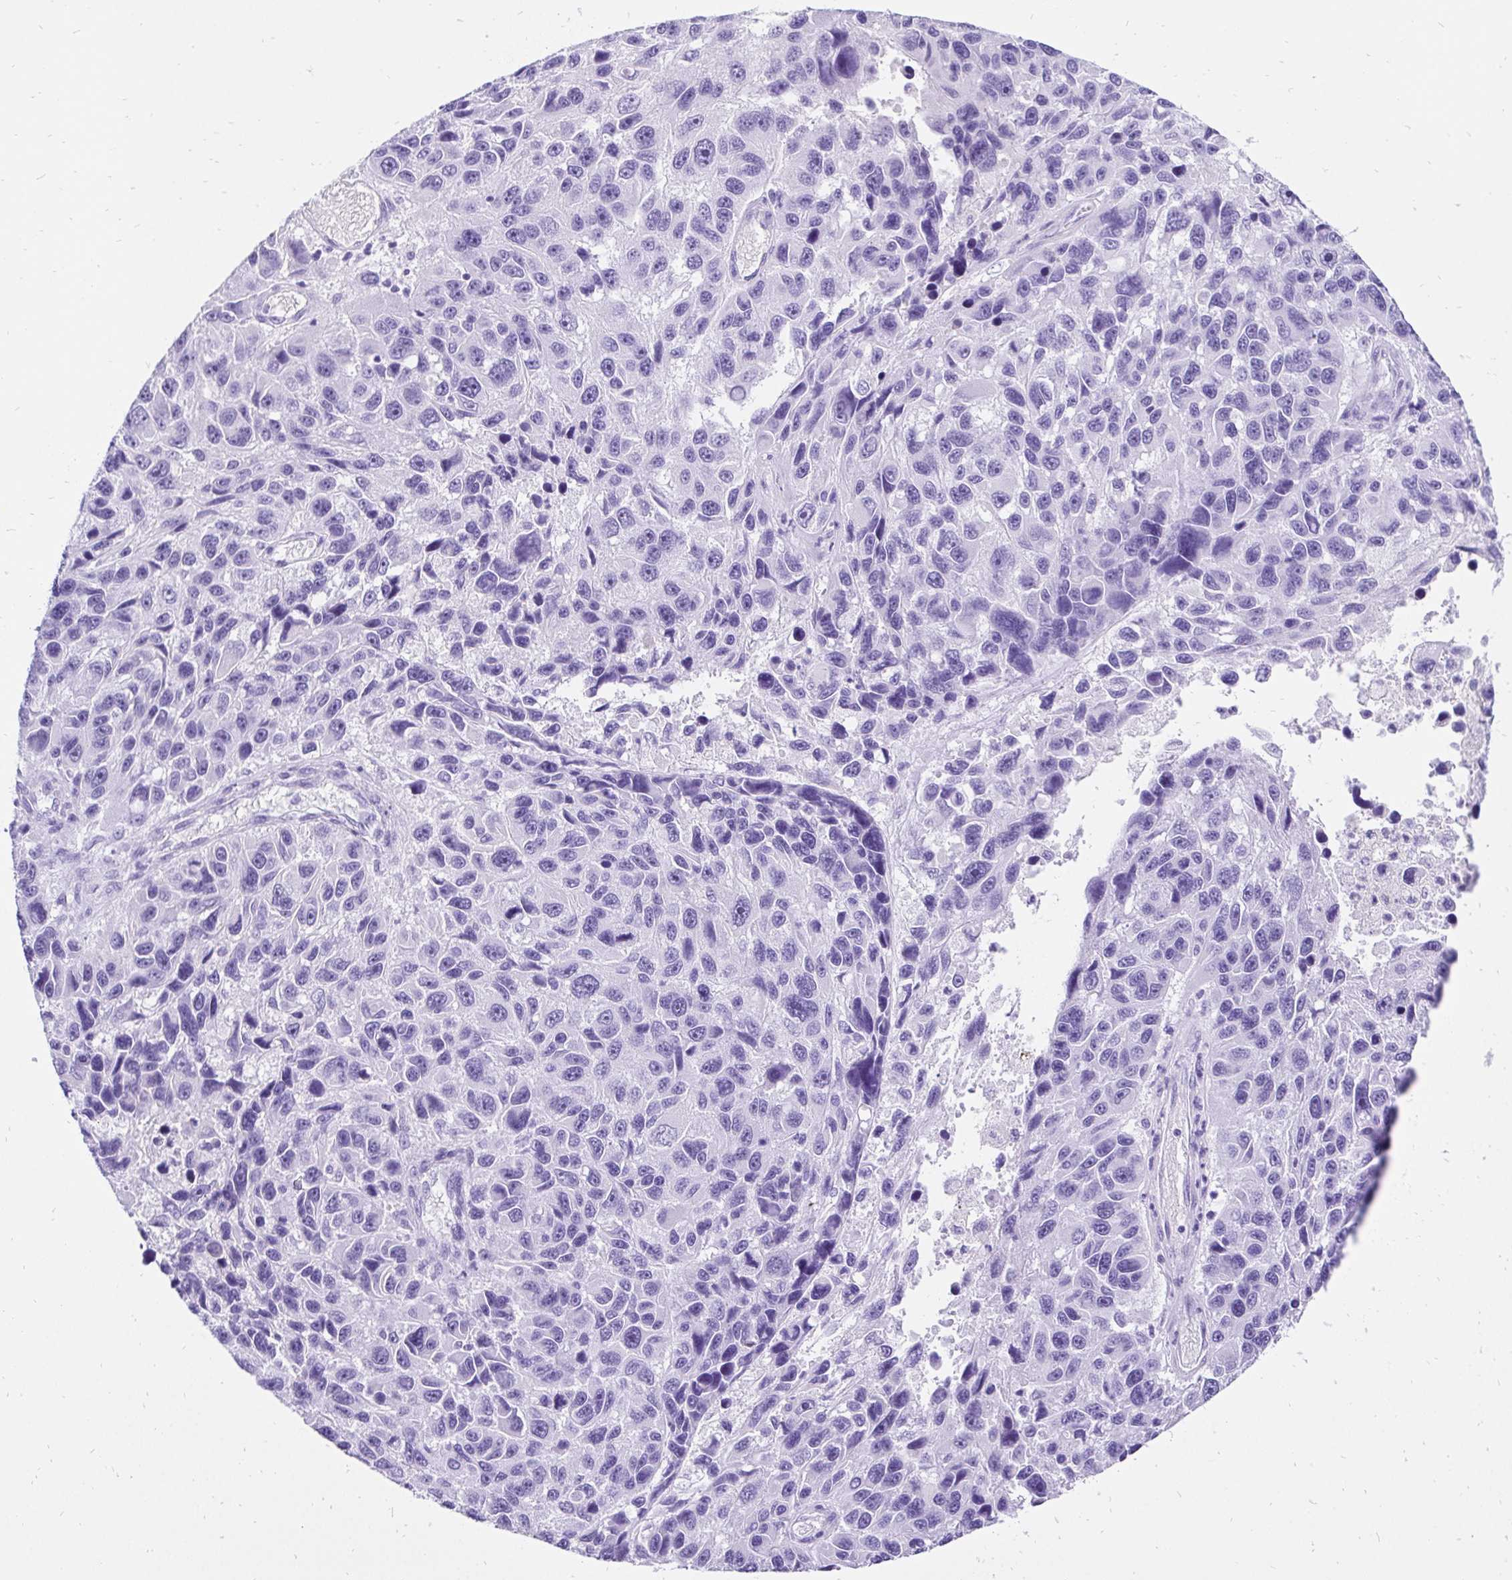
{"staining": {"intensity": "negative", "quantity": "none", "location": "none"}, "tissue": "melanoma", "cell_type": "Tumor cells", "image_type": "cancer", "snomed": [{"axis": "morphology", "description": "Malignant melanoma, NOS"}, {"axis": "topography", "description": "Skin"}], "caption": "This is an immunohistochemistry micrograph of human melanoma. There is no positivity in tumor cells.", "gene": "KRT13", "patient": {"sex": "male", "age": 53}}